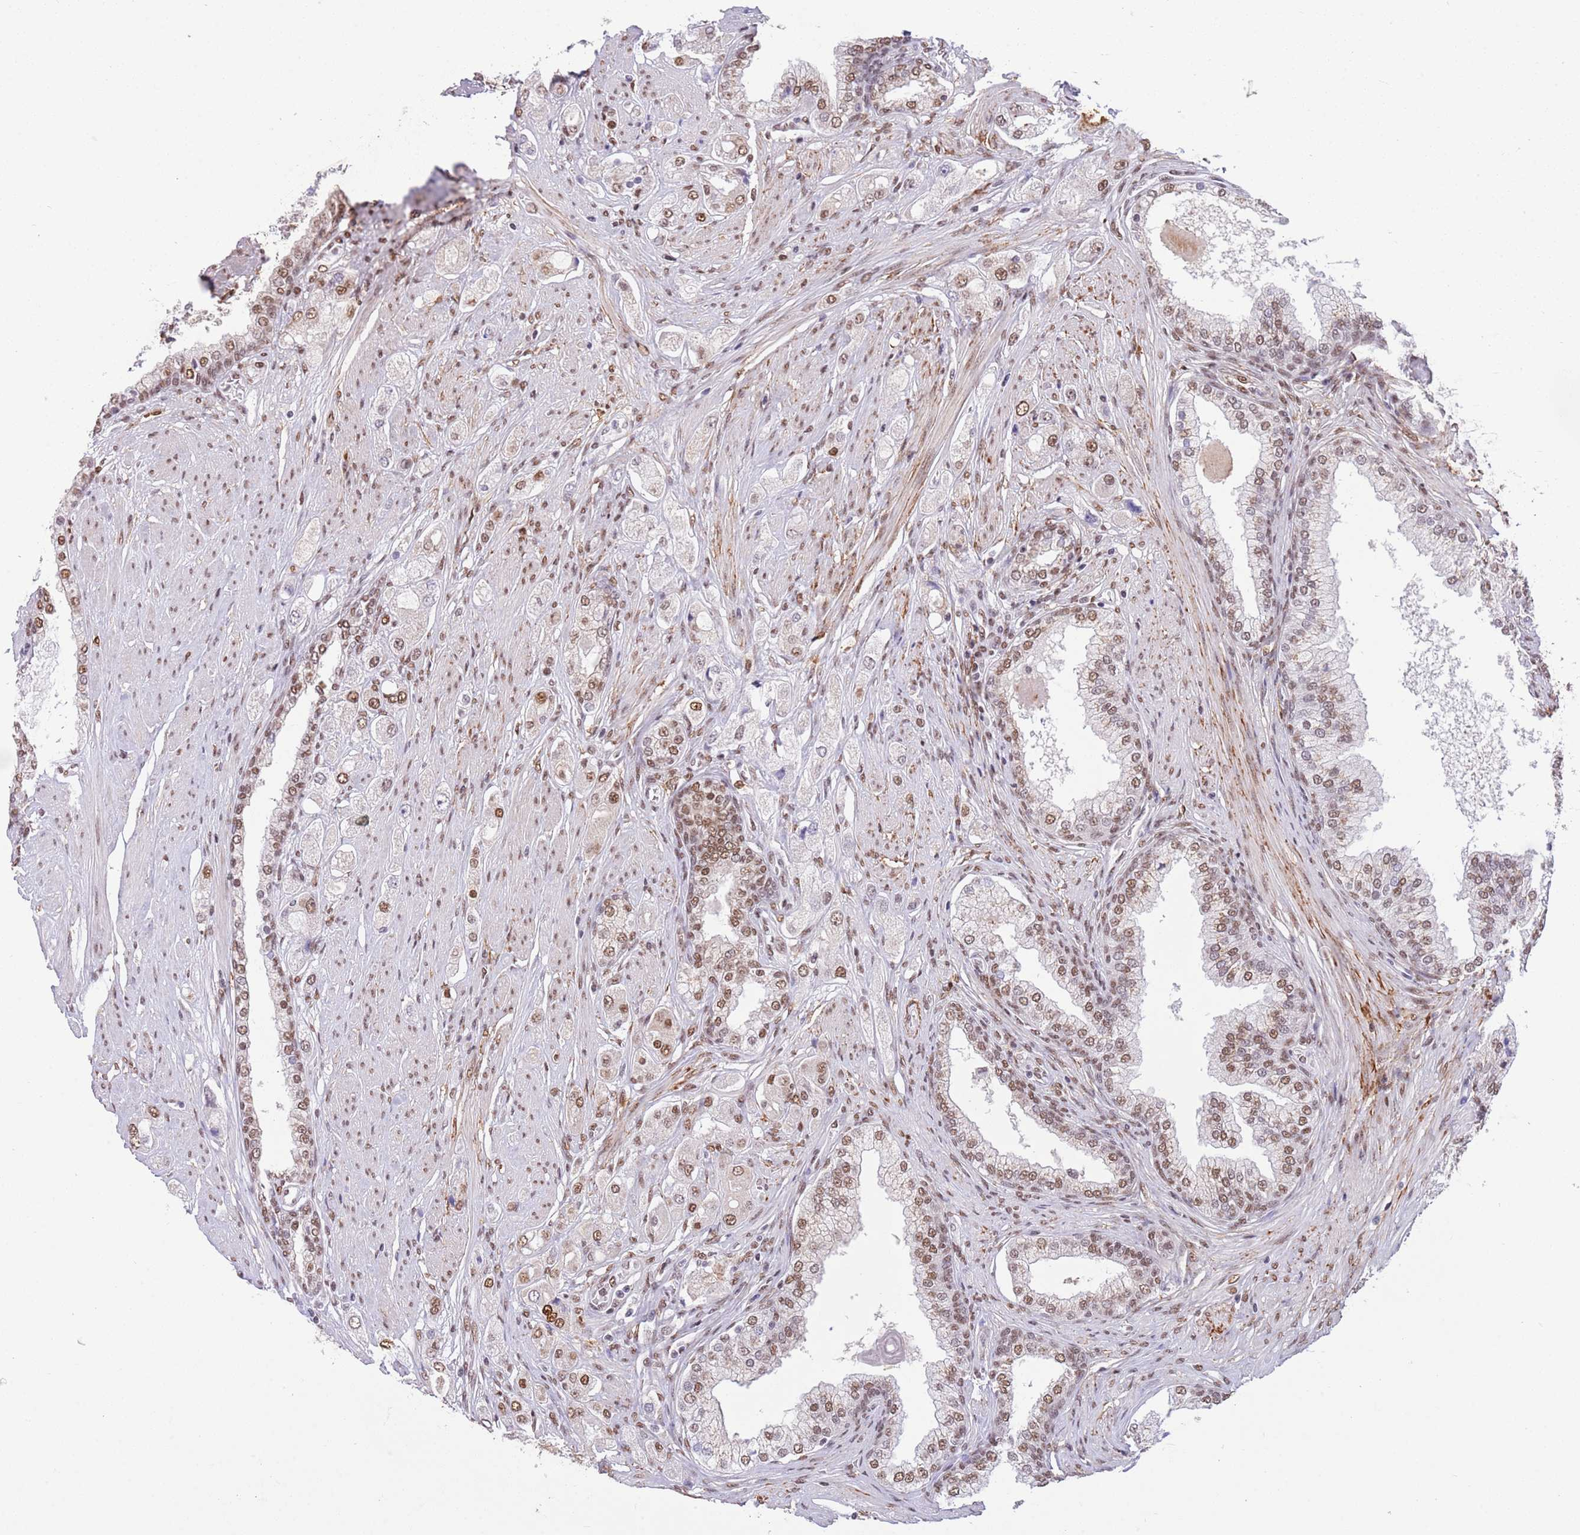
{"staining": {"intensity": "moderate", "quantity": "25%-75%", "location": "nuclear"}, "tissue": "prostate cancer", "cell_type": "Tumor cells", "image_type": "cancer", "snomed": [{"axis": "morphology", "description": "Adenocarcinoma, High grade"}, {"axis": "topography", "description": "Prostate"}], "caption": "Adenocarcinoma (high-grade) (prostate) stained with a brown dye exhibits moderate nuclear positive positivity in about 25%-75% of tumor cells.", "gene": "TRIM32", "patient": {"sex": "male", "age": 68}}